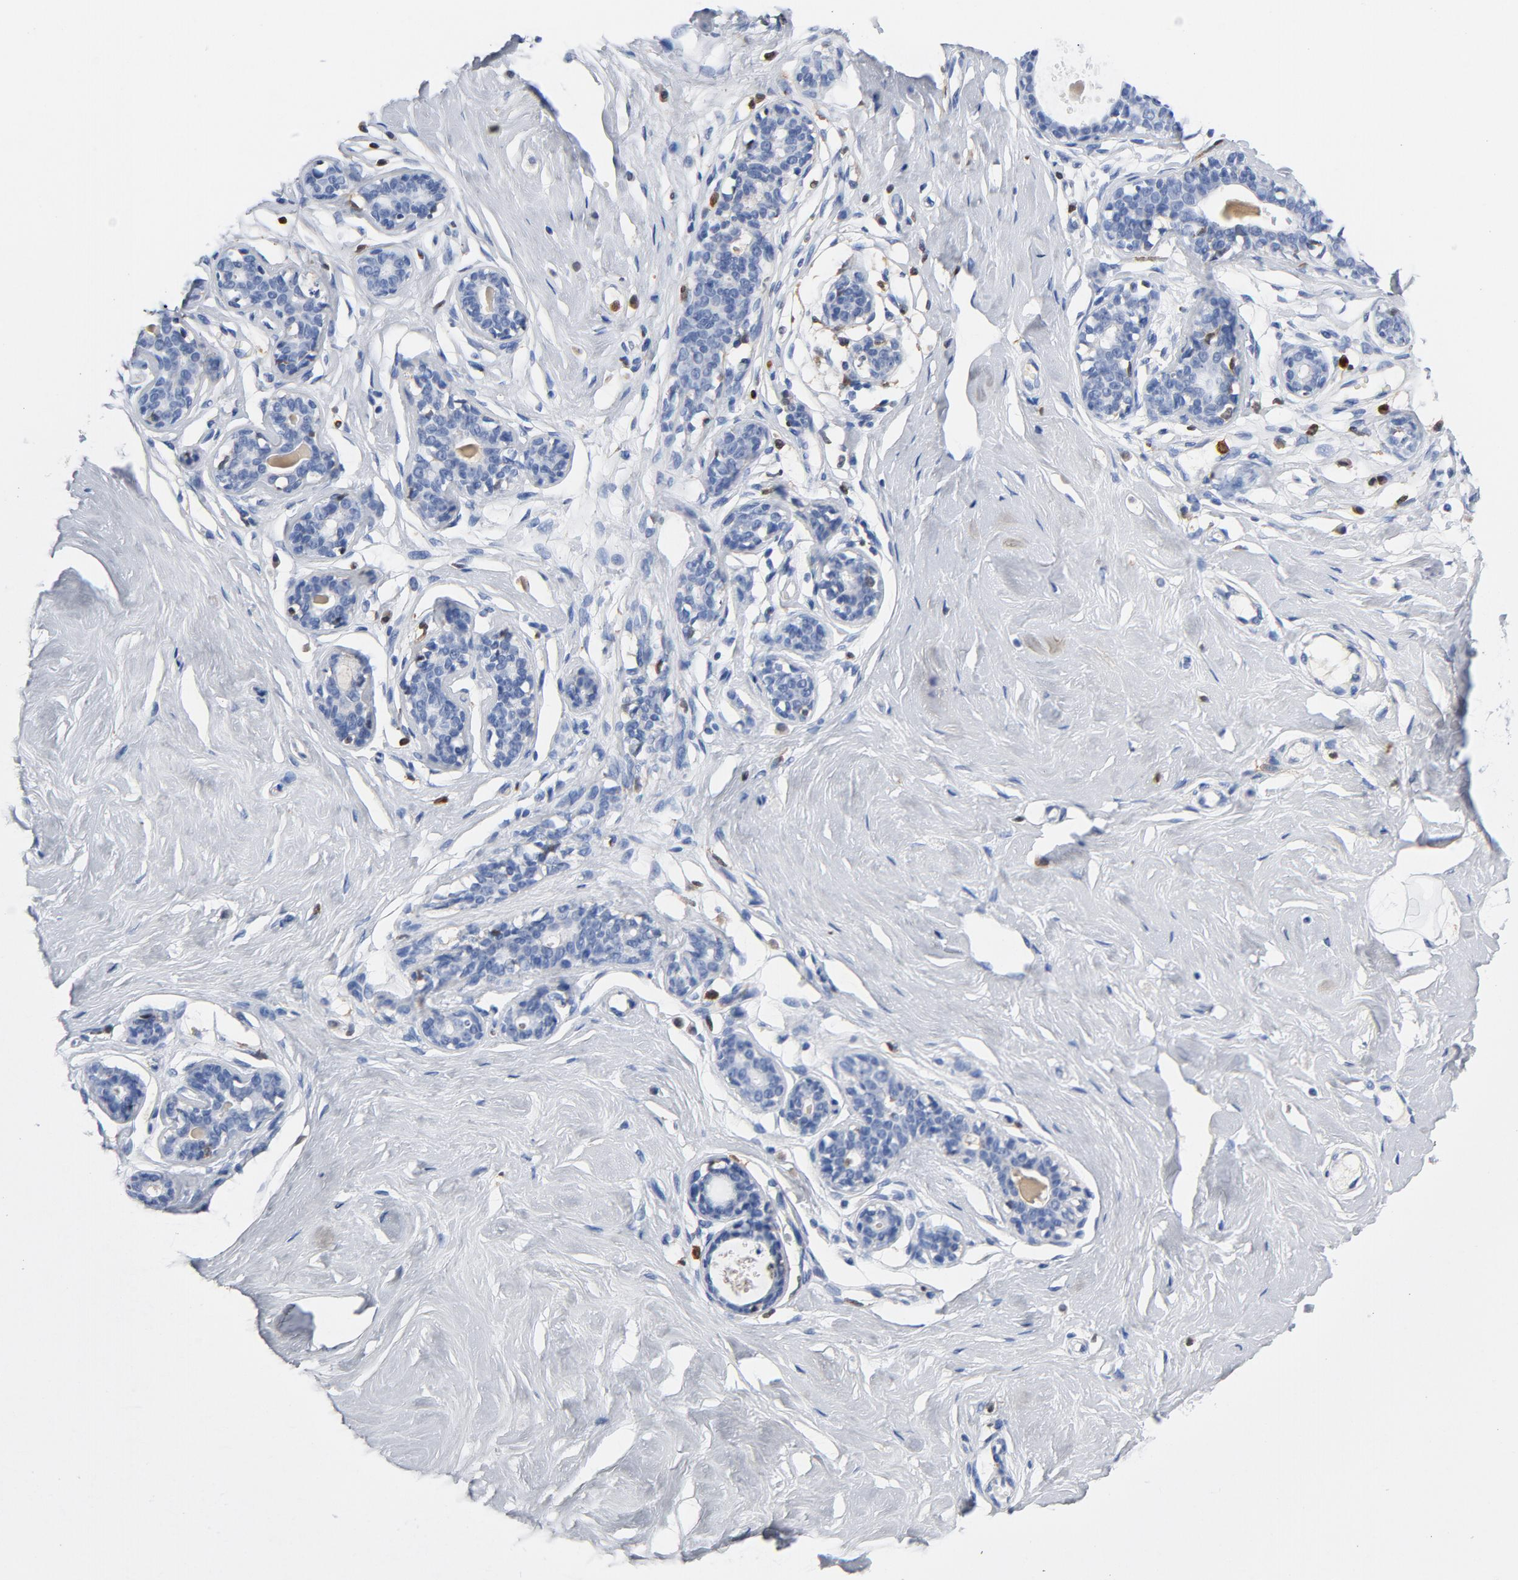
{"staining": {"intensity": "negative", "quantity": "none", "location": "none"}, "tissue": "breast", "cell_type": "Adipocytes", "image_type": "normal", "snomed": [{"axis": "morphology", "description": "Normal tissue, NOS"}, {"axis": "topography", "description": "Breast"}], "caption": "This is a histopathology image of IHC staining of unremarkable breast, which shows no expression in adipocytes.", "gene": "NCF1", "patient": {"sex": "female", "age": 23}}